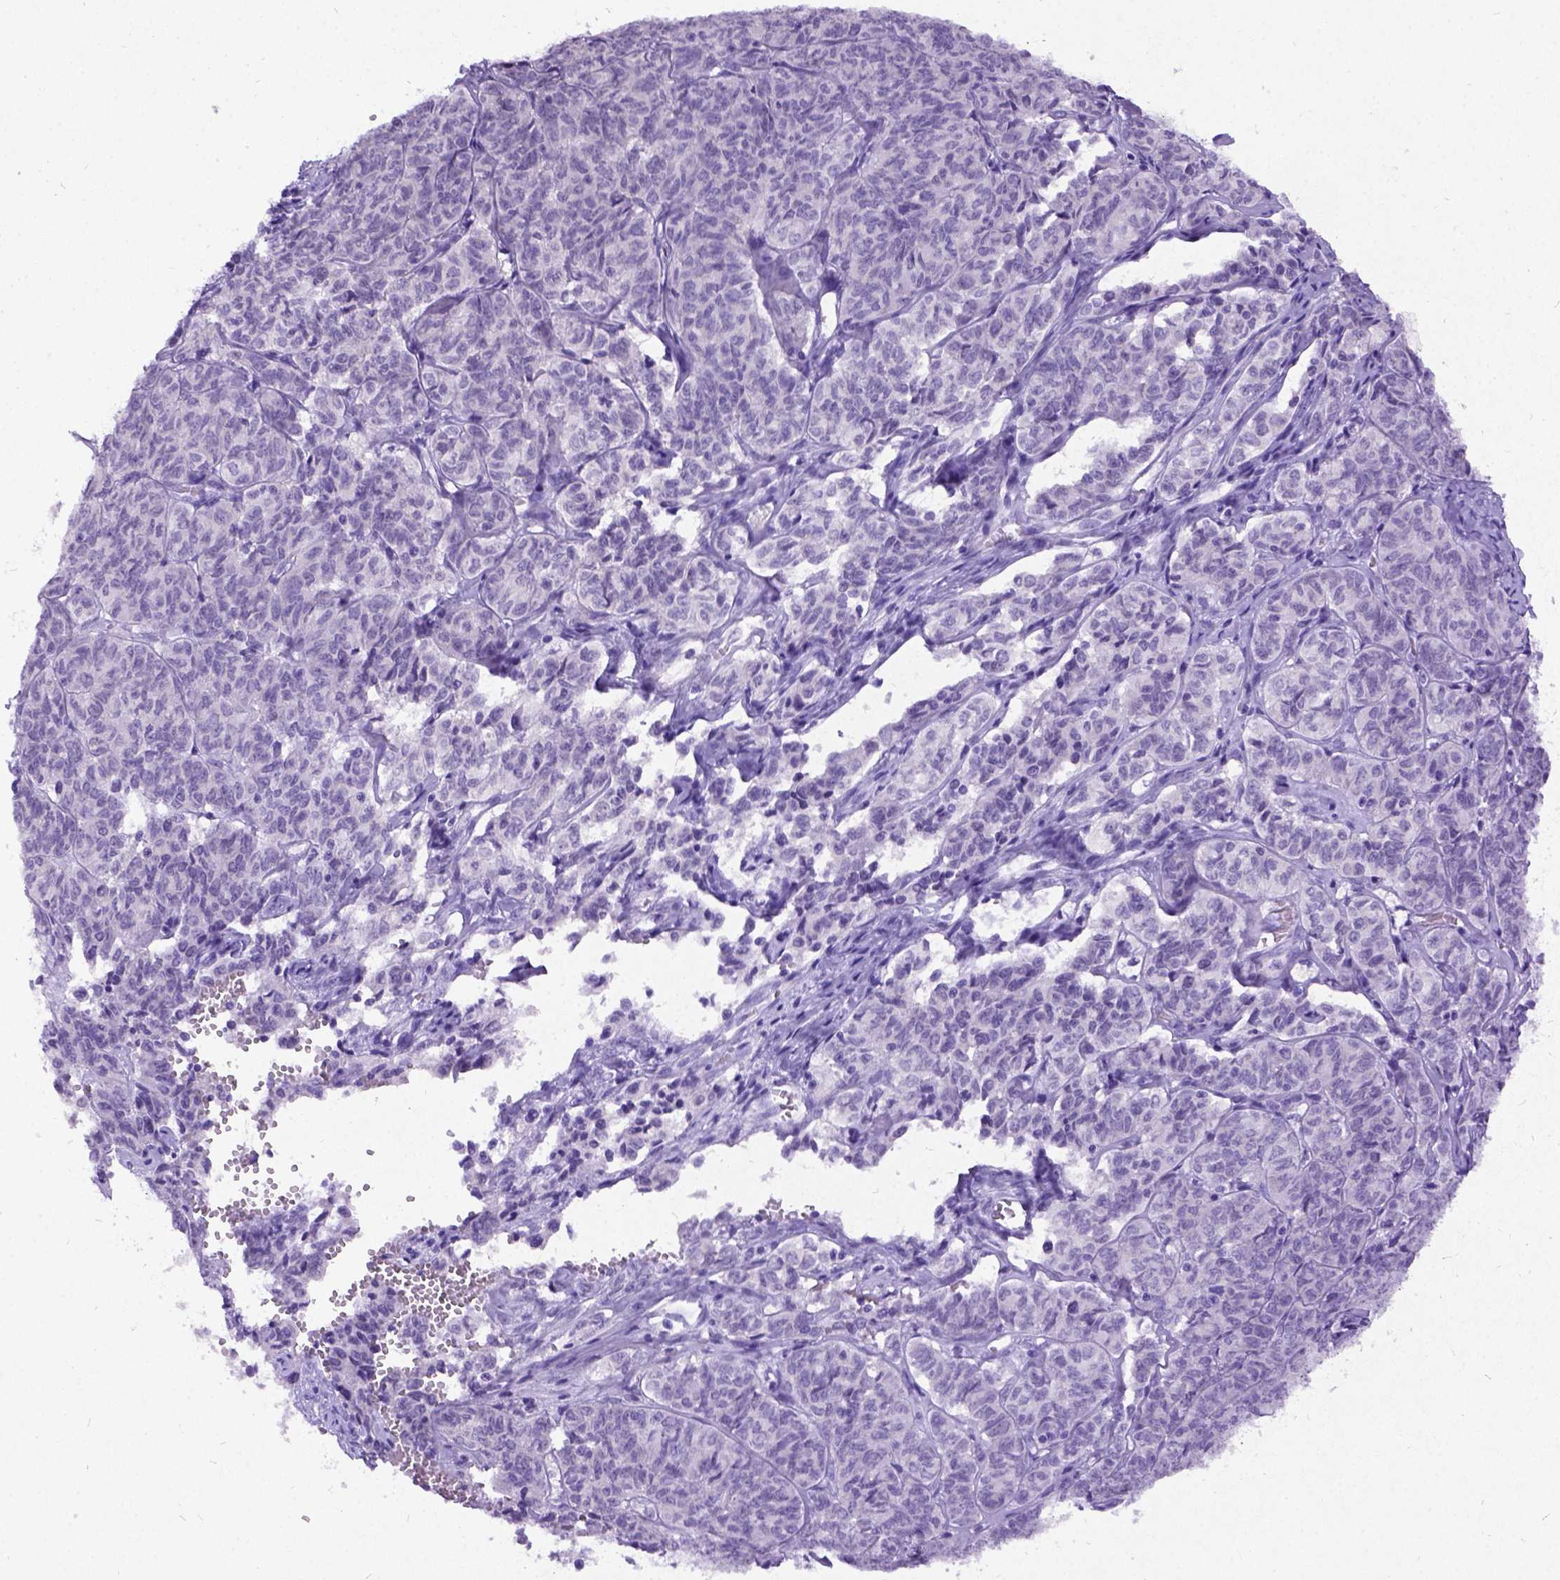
{"staining": {"intensity": "negative", "quantity": "none", "location": "none"}, "tissue": "ovarian cancer", "cell_type": "Tumor cells", "image_type": "cancer", "snomed": [{"axis": "morphology", "description": "Carcinoma, endometroid"}, {"axis": "topography", "description": "Ovary"}], "caption": "Endometroid carcinoma (ovarian) stained for a protein using immunohistochemistry shows no staining tumor cells.", "gene": "NEUROD4", "patient": {"sex": "female", "age": 80}}